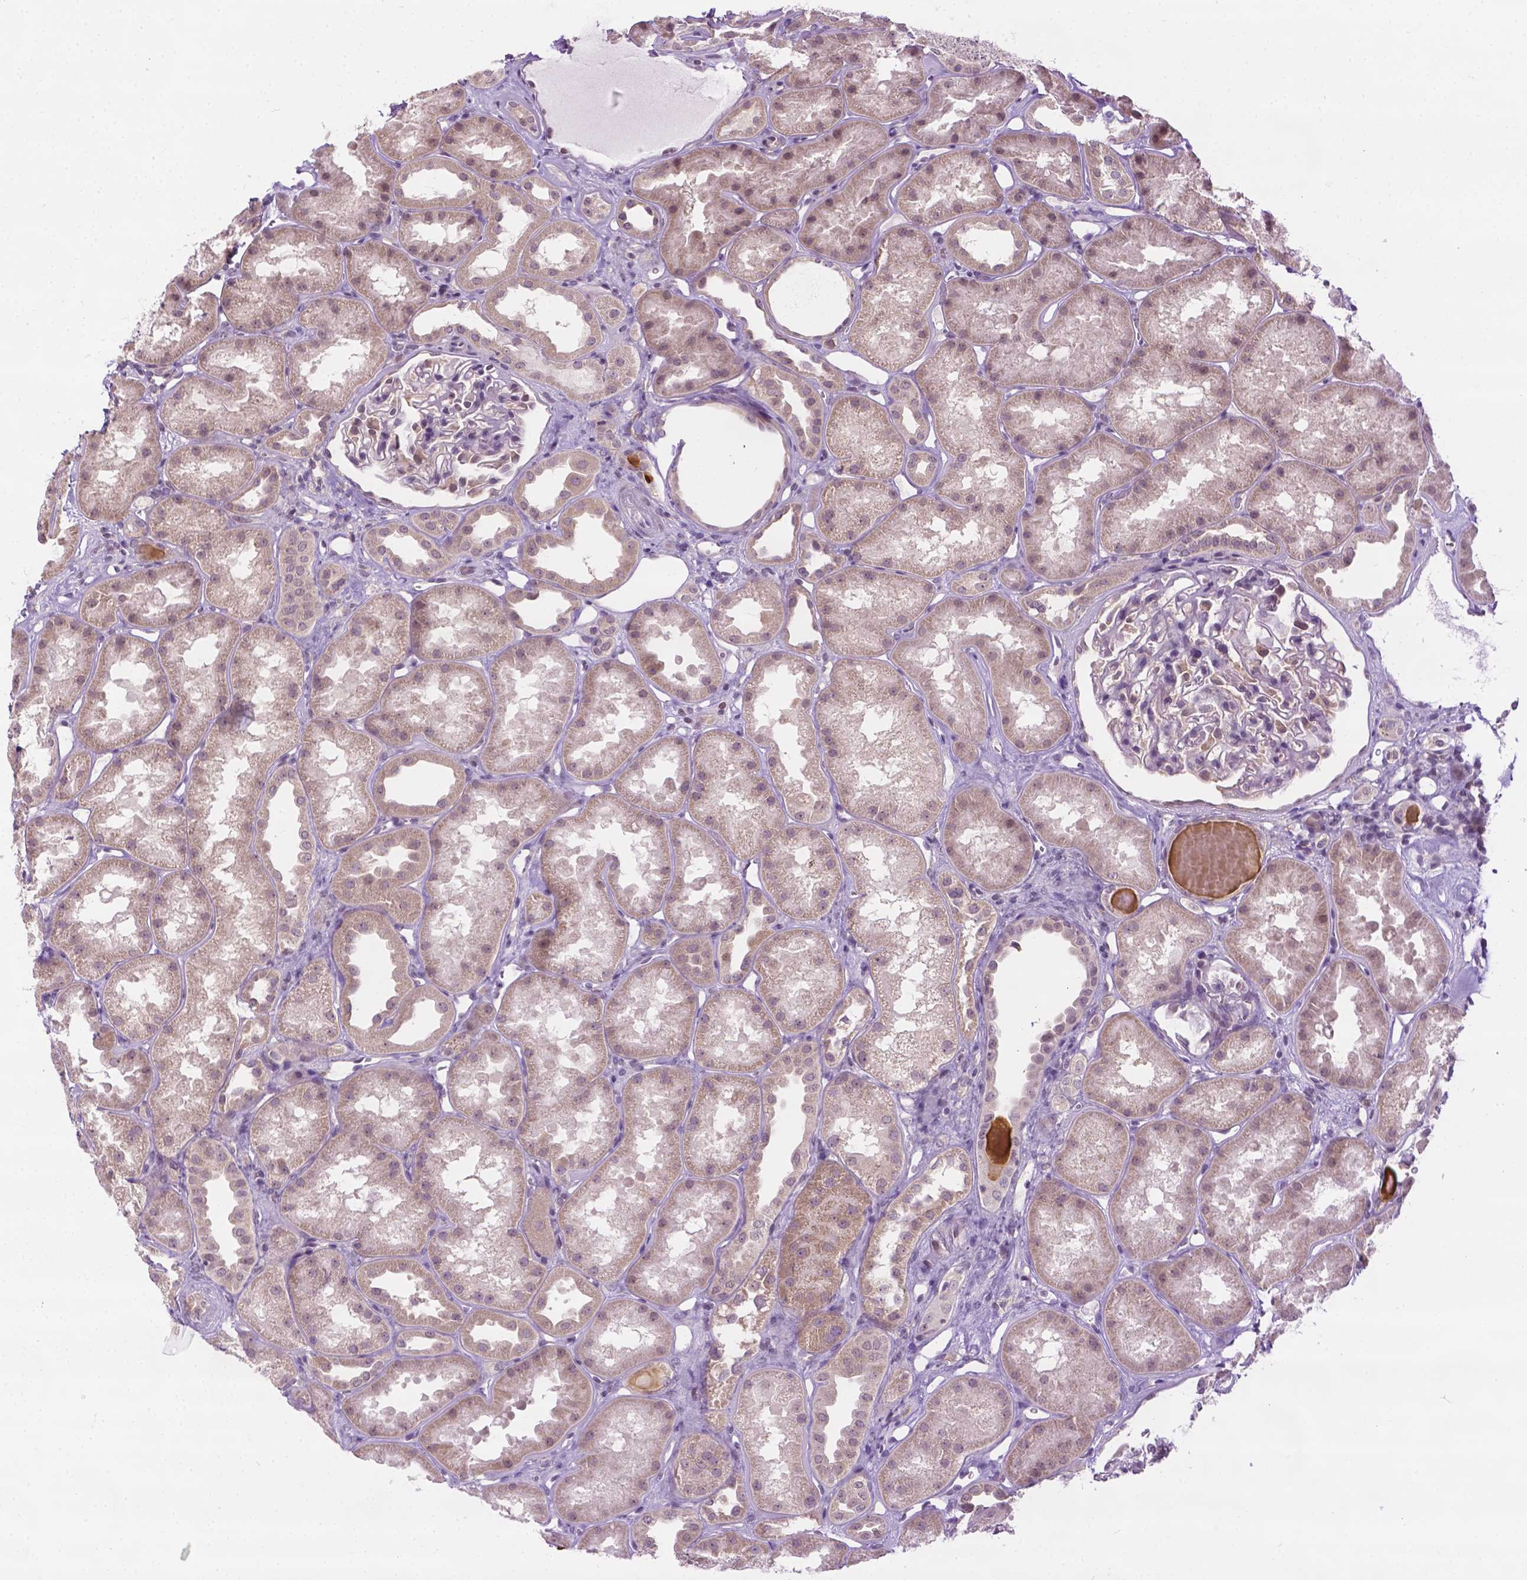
{"staining": {"intensity": "weak", "quantity": "<25%", "location": "nuclear"}, "tissue": "kidney", "cell_type": "Cells in glomeruli", "image_type": "normal", "snomed": [{"axis": "morphology", "description": "Normal tissue, NOS"}, {"axis": "topography", "description": "Kidney"}], "caption": "DAB (3,3'-diaminobenzidine) immunohistochemical staining of normal kidney reveals no significant positivity in cells in glomeruli.", "gene": "DENND4A", "patient": {"sex": "male", "age": 61}}